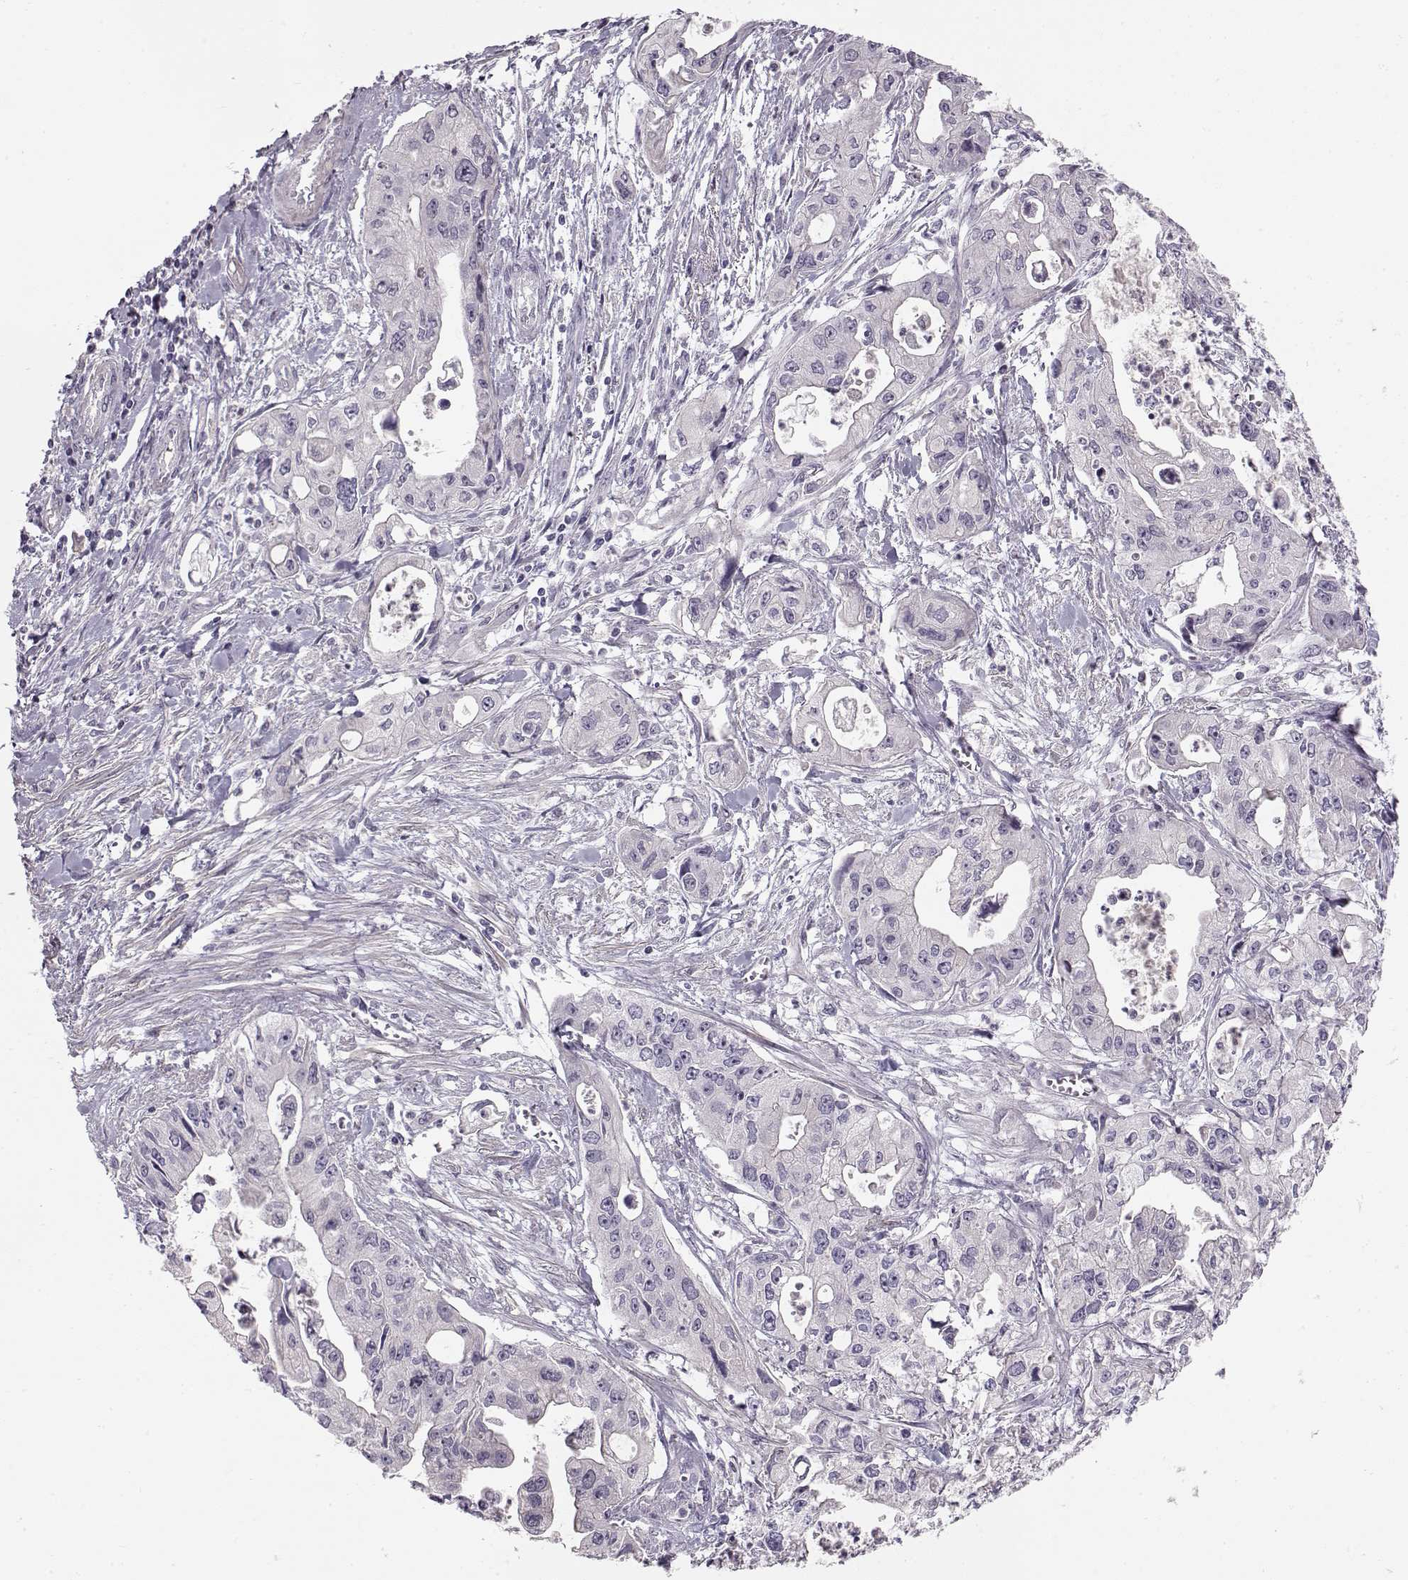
{"staining": {"intensity": "negative", "quantity": "none", "location": "none"}, "tissue": "pancreatic cancer", "cell_type": "Tumor cells", "image_type": "cancer", "snomed": [{"axis": "morphology", "description": "Adenocarcinoma, NOS"}, {"axis": "topography", "description": "Pancreas"}], "caption": "The histopathology image demonstrates no staining of tumor cells in pancreatic adenocarcinoma. Nuclei are stained in blue.", "gene": "GRK1", "patient": {"sex": "male", "age": 70}}